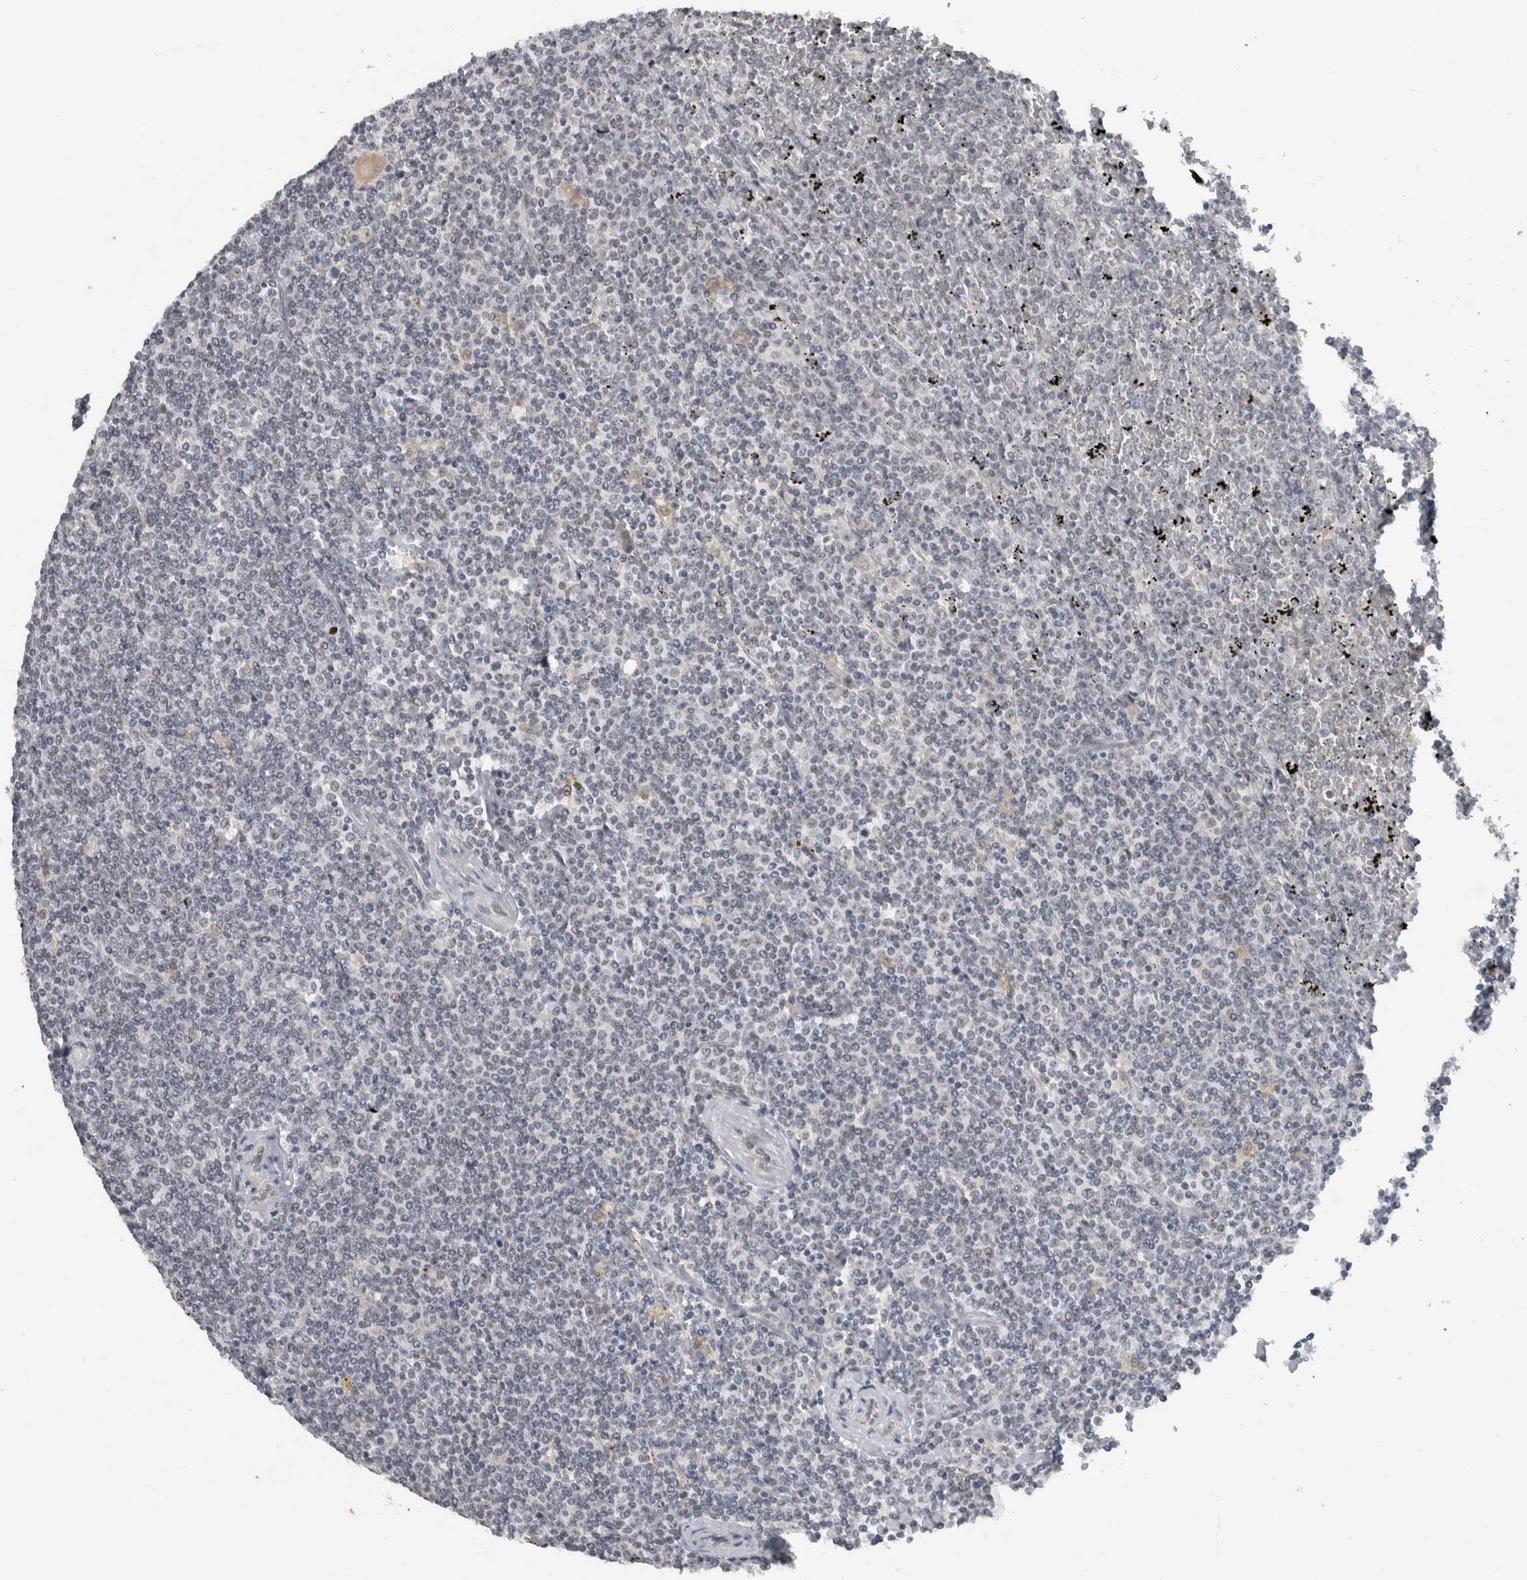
{"staining": {"intensity": "negative", "quantity": "none", "location": "none"}, "tissue": "lymphoma", "cell_type": "Tumor cells", "image_type": "cancer", "snomed": [{"axis": "morphology", "description": "Malignant lymphoma, non-Hodgkin's type, Low grade"}, {"axis": "topography", "description": "Spleen"}], "caption": "IHC of human lymphoma displays no positivity in tumor cells. (DAB immunohistochemistry (IHC) visualized using brightfield microscopy, high magnification).", "gene": "PRXL2A", "patient": {"sex": "female", "age": 19}}